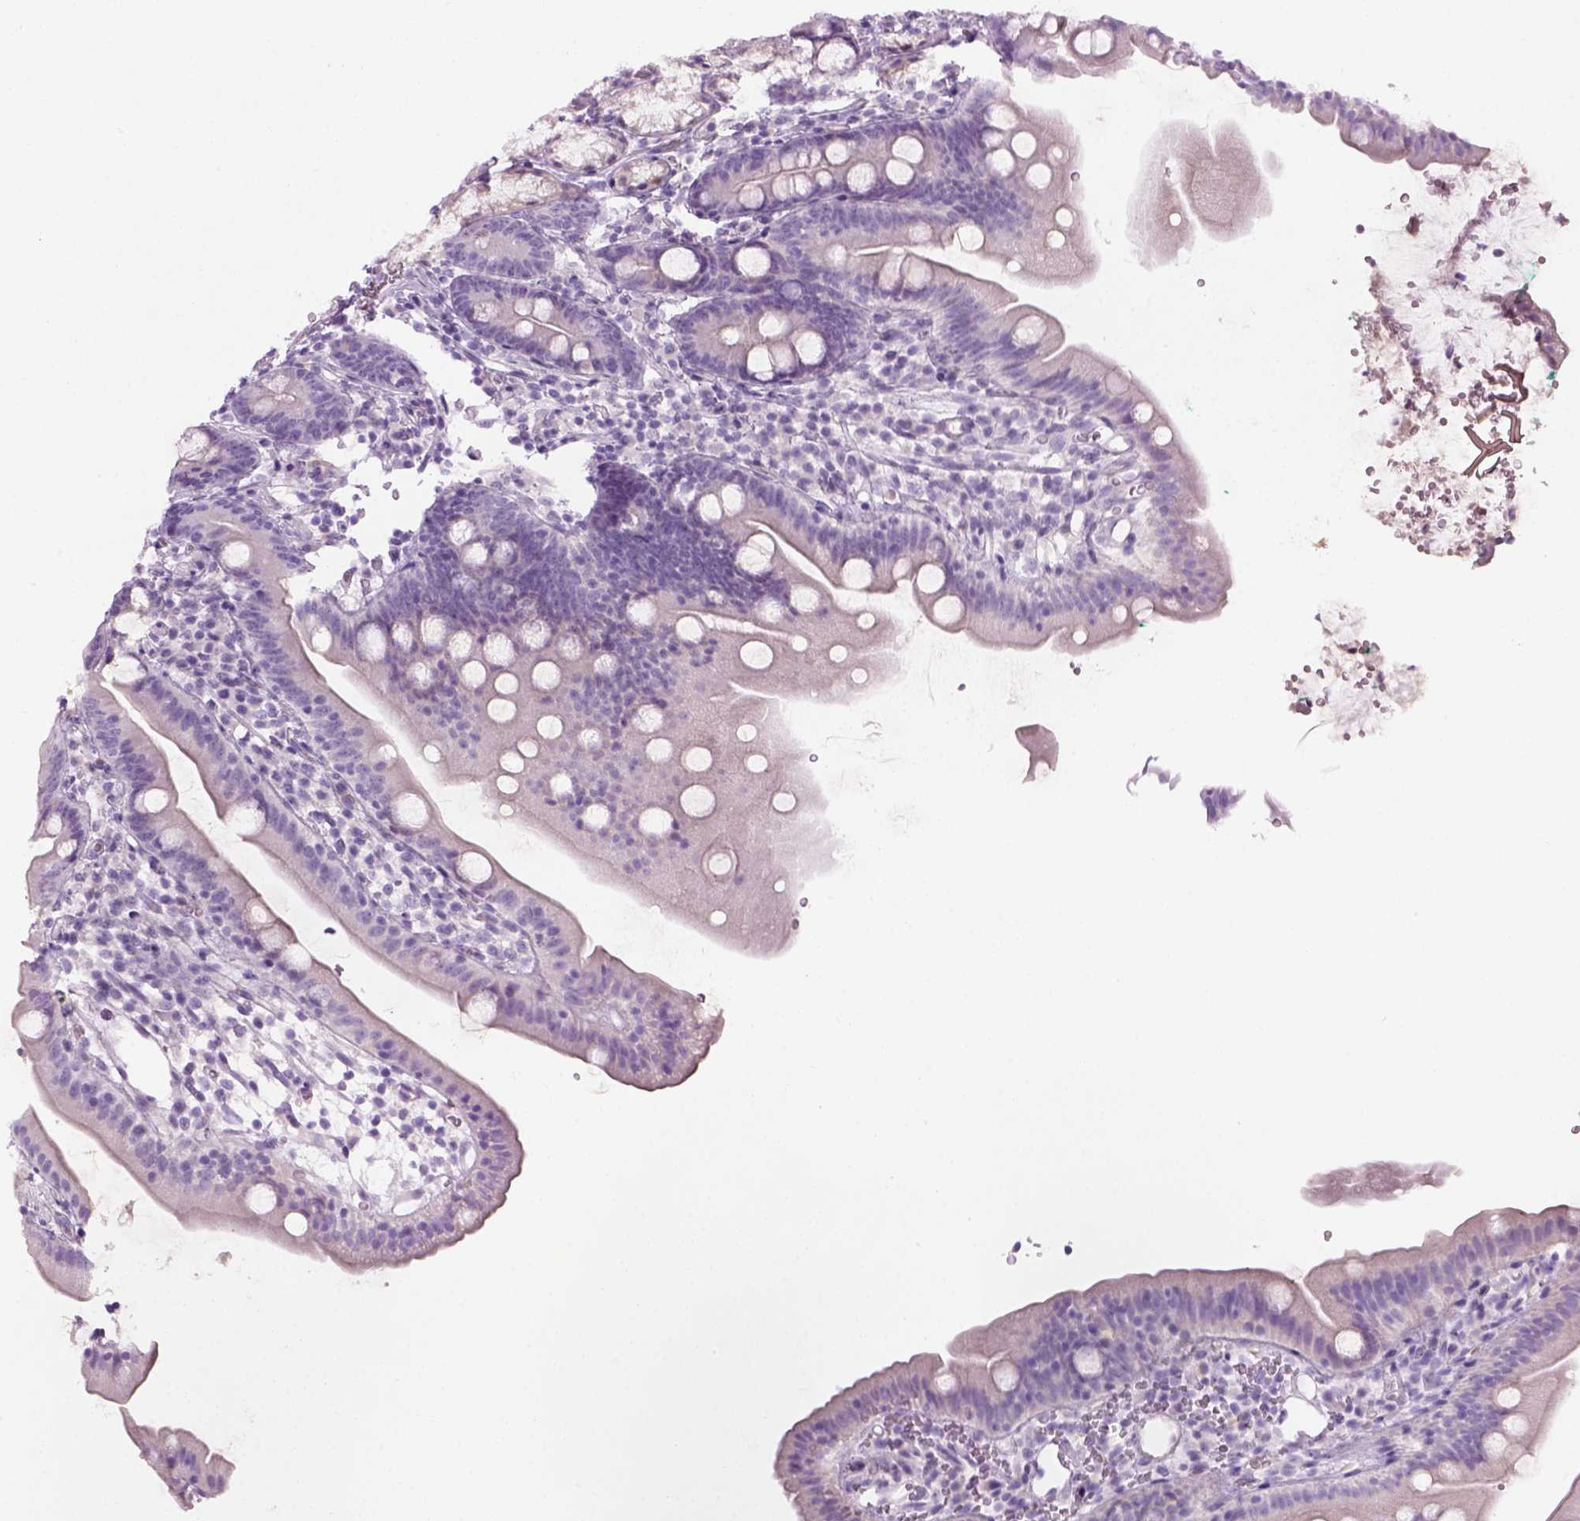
{"staining": {"intensity": "negative", "quantity": "none", "location": "none"}, "tissue": "duodenum", "cell_type": "Glandular cells", "image_type": "normal", "snomed": [{"axis": "morphology", "description": "Normal tissue, NOS"}, {"axis": "topography", "description": "Duodenum"}], "caption": "Immunohistochemistry of unremarkable human duodenum demonstrates no positivity in glandular cells. The staining was performed using DAB to visualize the protein expression in brown, while the nuclei were stained in blue with hematoxylin (Magnification: 20x).", "gene": "CIBAR2", "patient": {"sex": "female", "age": 67}}